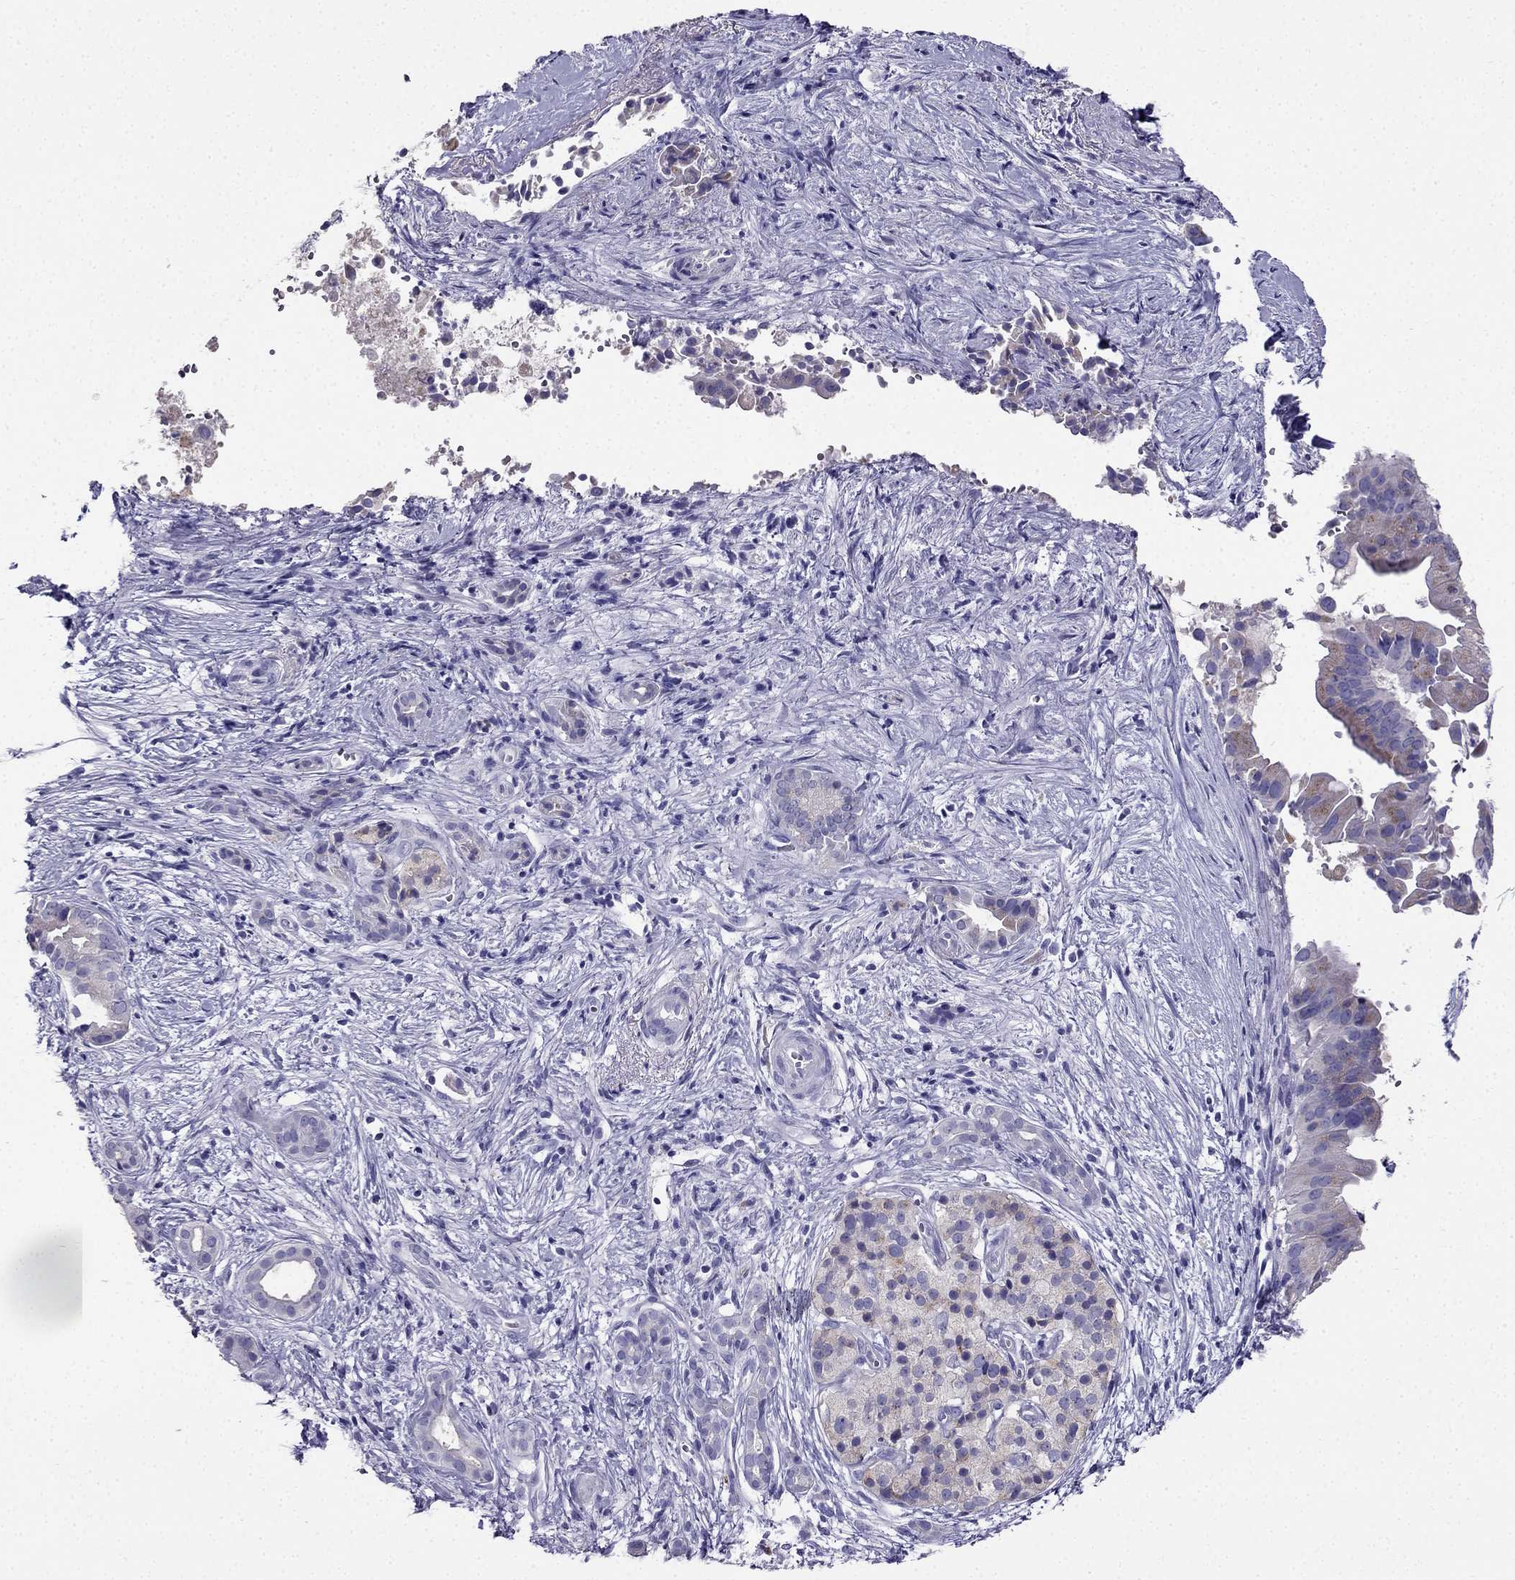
{"staining": {"intensity": "weak", "quantity": "<25%", "location": "cytoplasmic/membranous"}, "tissue": "pancreatic cancer", "cell_type": "Tumor cells", "image_type": "cancer", "snomed": [{"axis": "morphology", "description": "Adenocarcinoma, NOS"}, {"axis": "topography", "description": "Pancreas"}], "caption": "A high-resolution micrograph shows IHC staining of adenocarcinoma (pancreatic), which displays no significant positivity in tumor cells.", "gene": "PTH", "patient": {"sex": "male", "age": 61}}